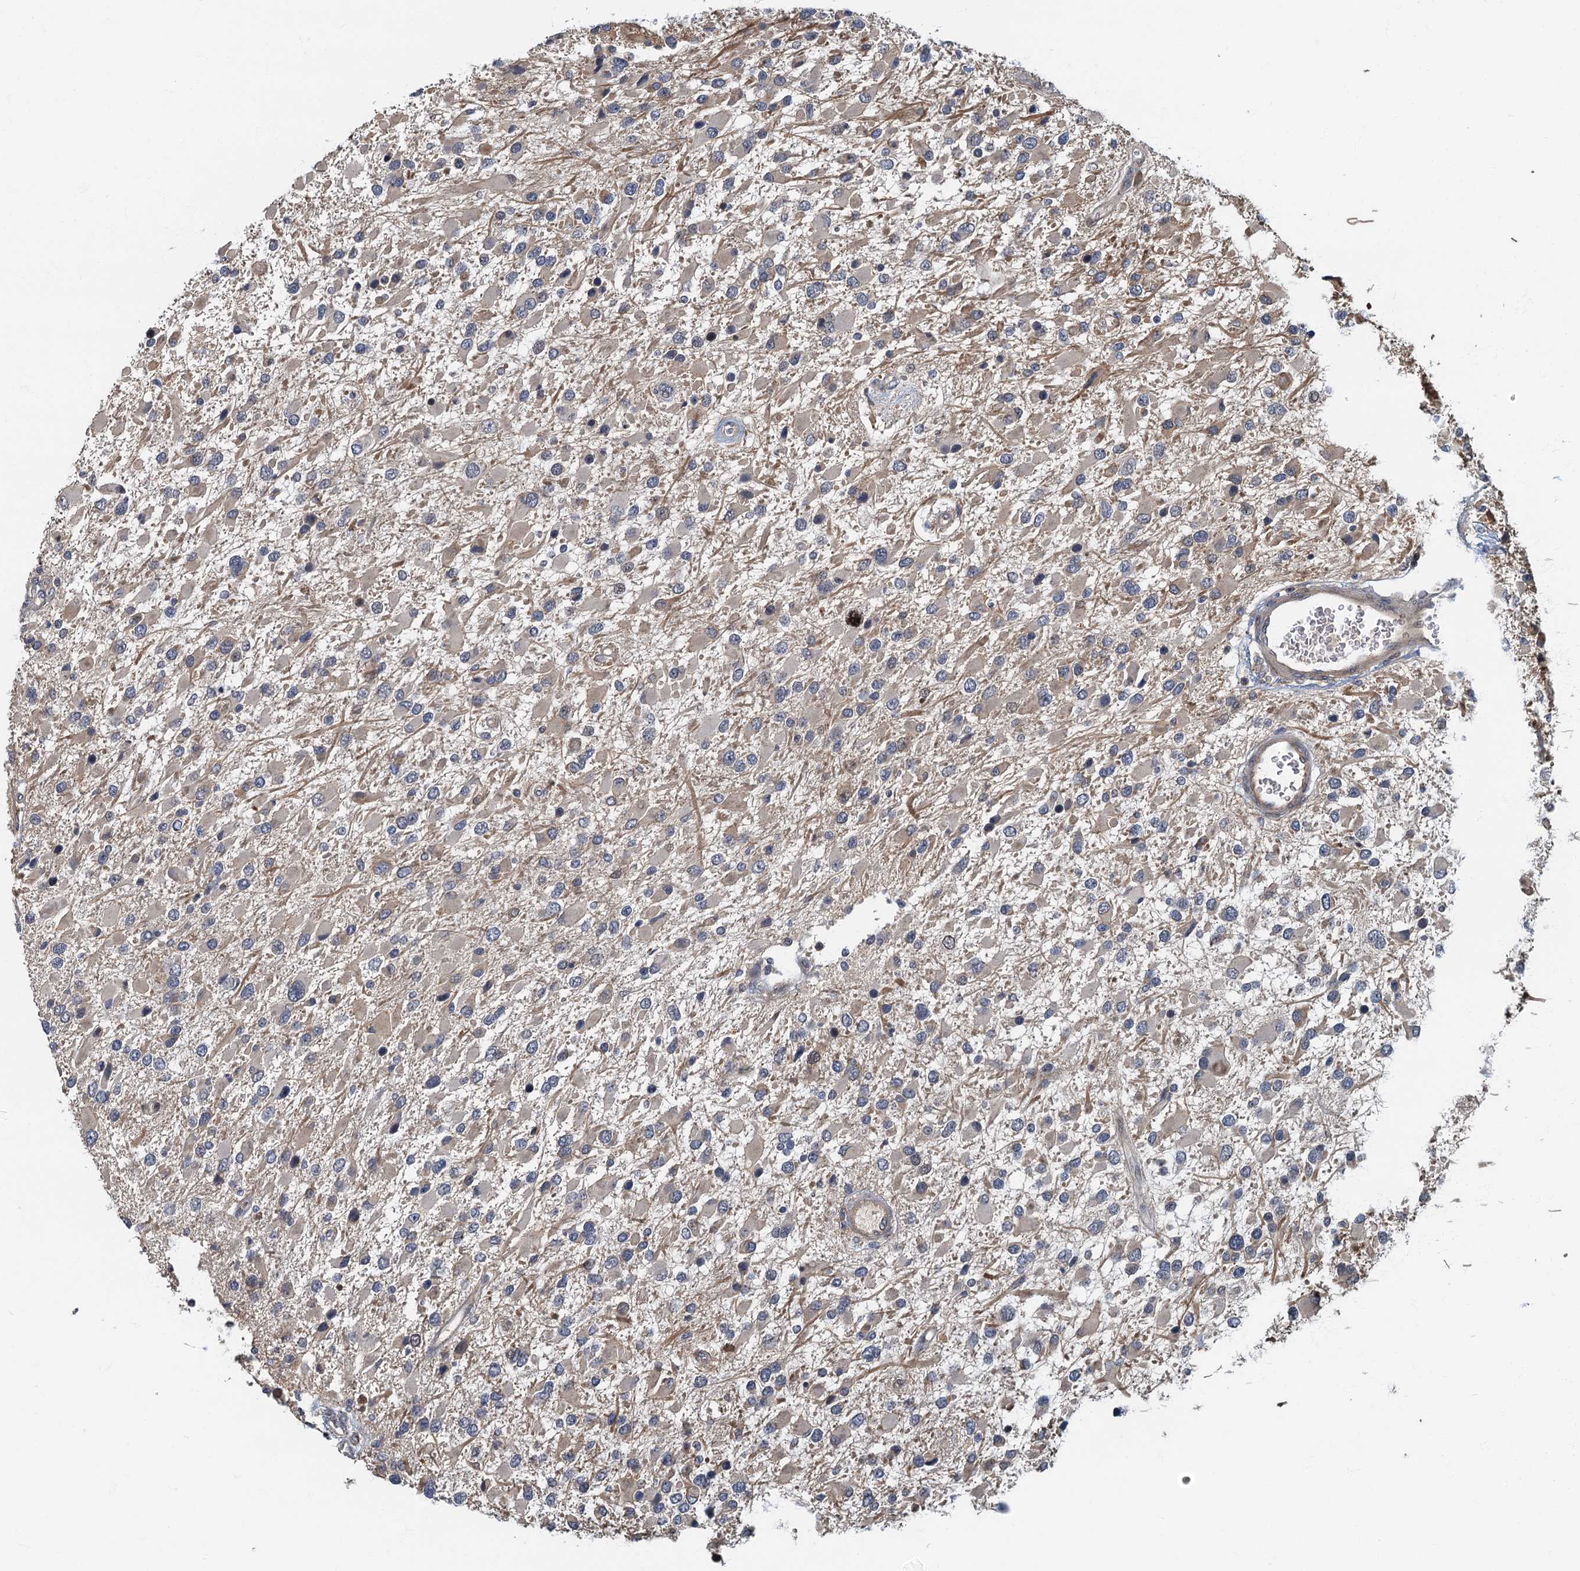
{"staining": {"intensity": "weak", "quantity": "<25%", "location": "cytoplasmic/membranous"}, "tissue": "glioma", "cell_type": "Tumor cells", "image_type": "cancer", "snomed": [{"axis": "morphology", "description": "Glioma, malignant, High grade"}, {"axis": "topography", "description": "Brain"}], "caption": "Immunohistochemistry (IHC) photomicrograph of human high-grade glioma (malignant) stained for a protein (brown), which displays no staining in tumor cells.", "gene": "CKAP2L", "patient": {"sex": "male", "age": 53}}